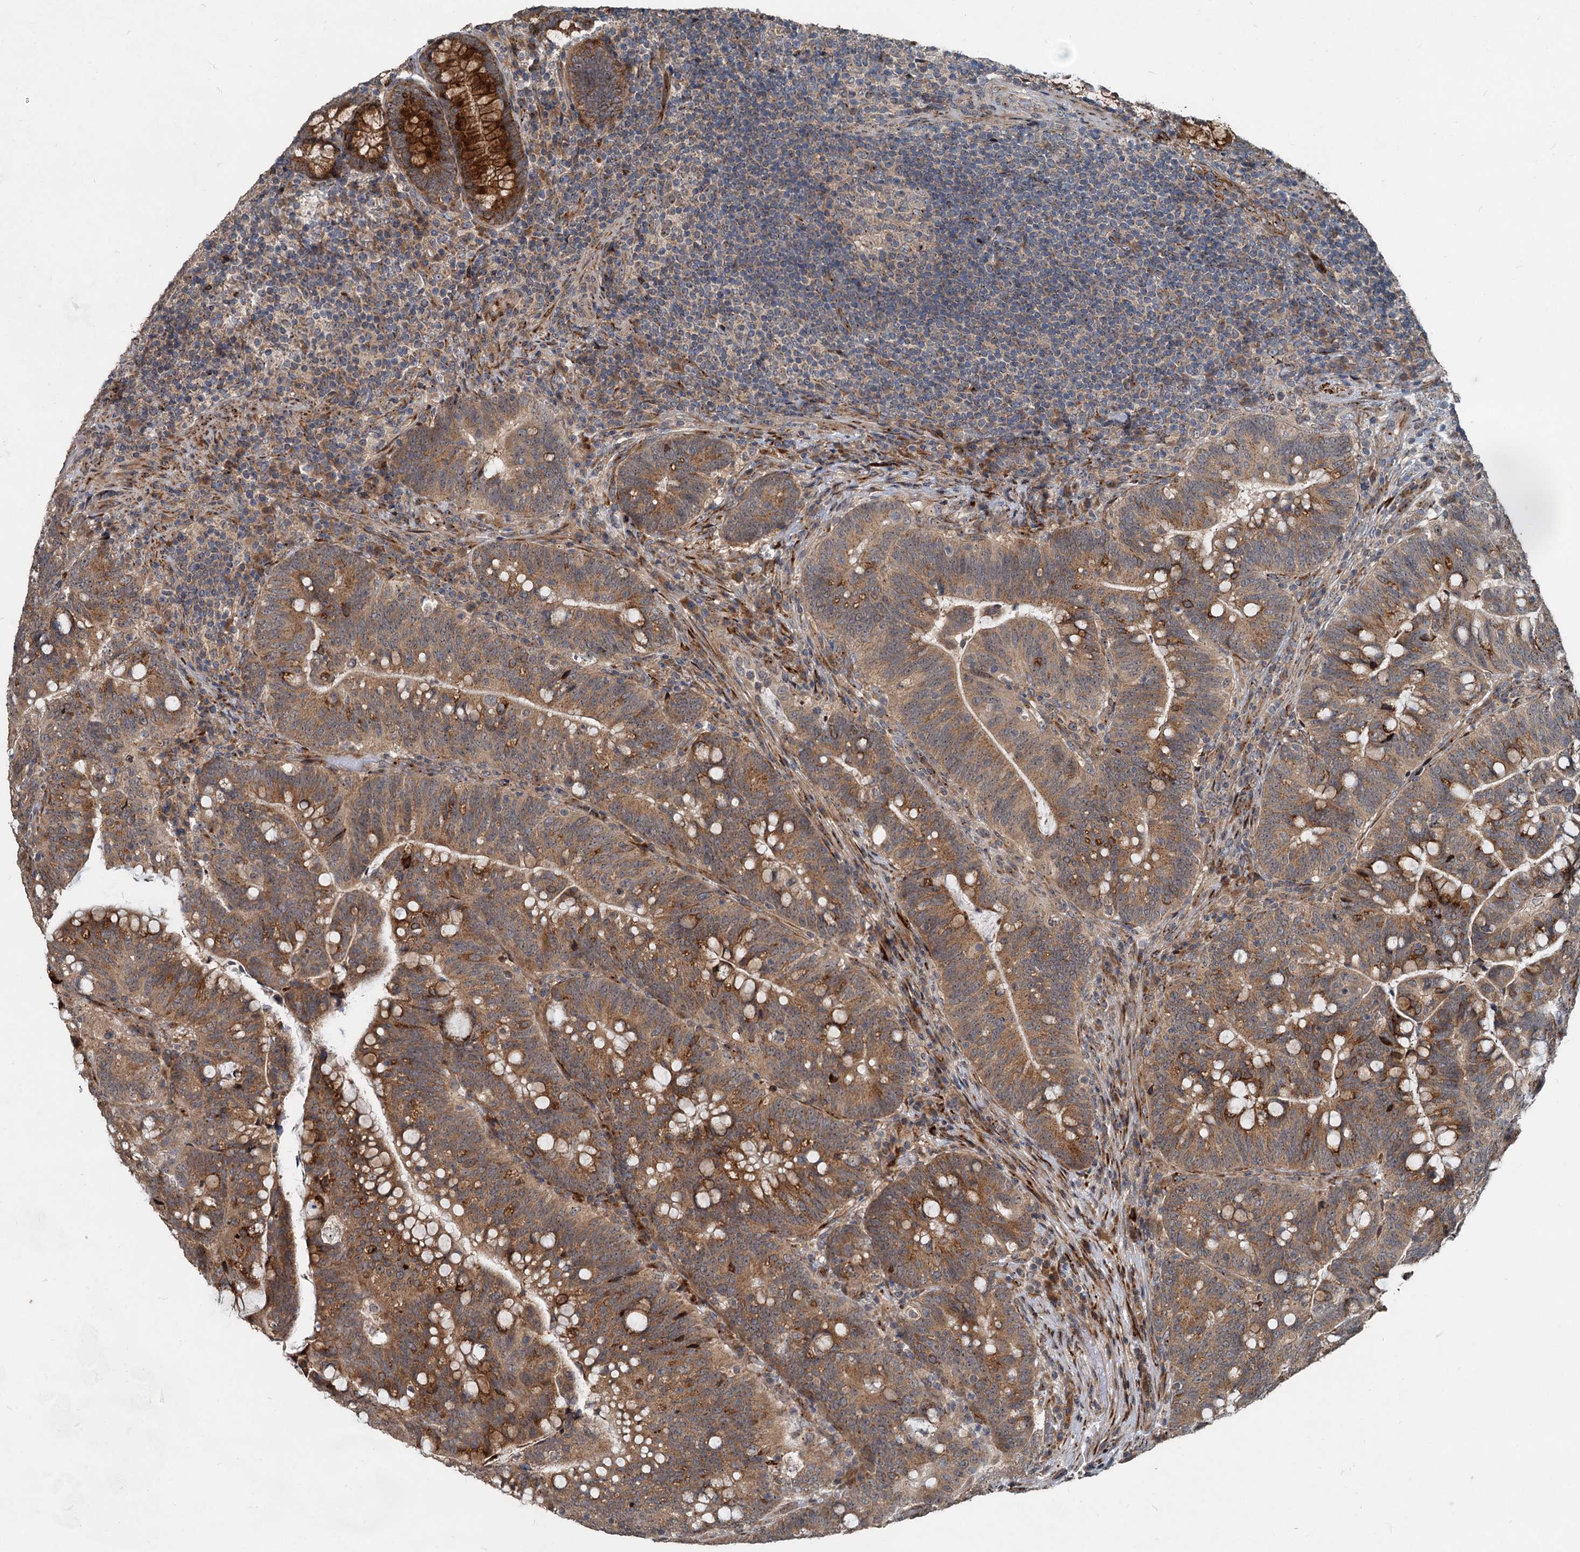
{"staining": {"intensity": "moderate", "quantity": ">75%", "location": "cytoplasmic/membranous"}, "tissue": "colorectal cancer", "cell_type": "Tumor cells", "image_type": "cancer", "snomed": [{"axis": "morphology", "description": "Normal tissue, NOS"}, {"axis": "morphology", "description": "Adenocarcinoma, NOS"}, {"axis": "topography", "description": "Colon"}], "caption": "A photomicrograph showing moderate cytoplasmic/membranous positivity in approximately >75% of tumor cells in colorectal cancer (adenocarcinoma), as visualized by brown immunohistochemical staining.", "gene": "CEP68", "patient": {"sex": "female", "age": 66}}